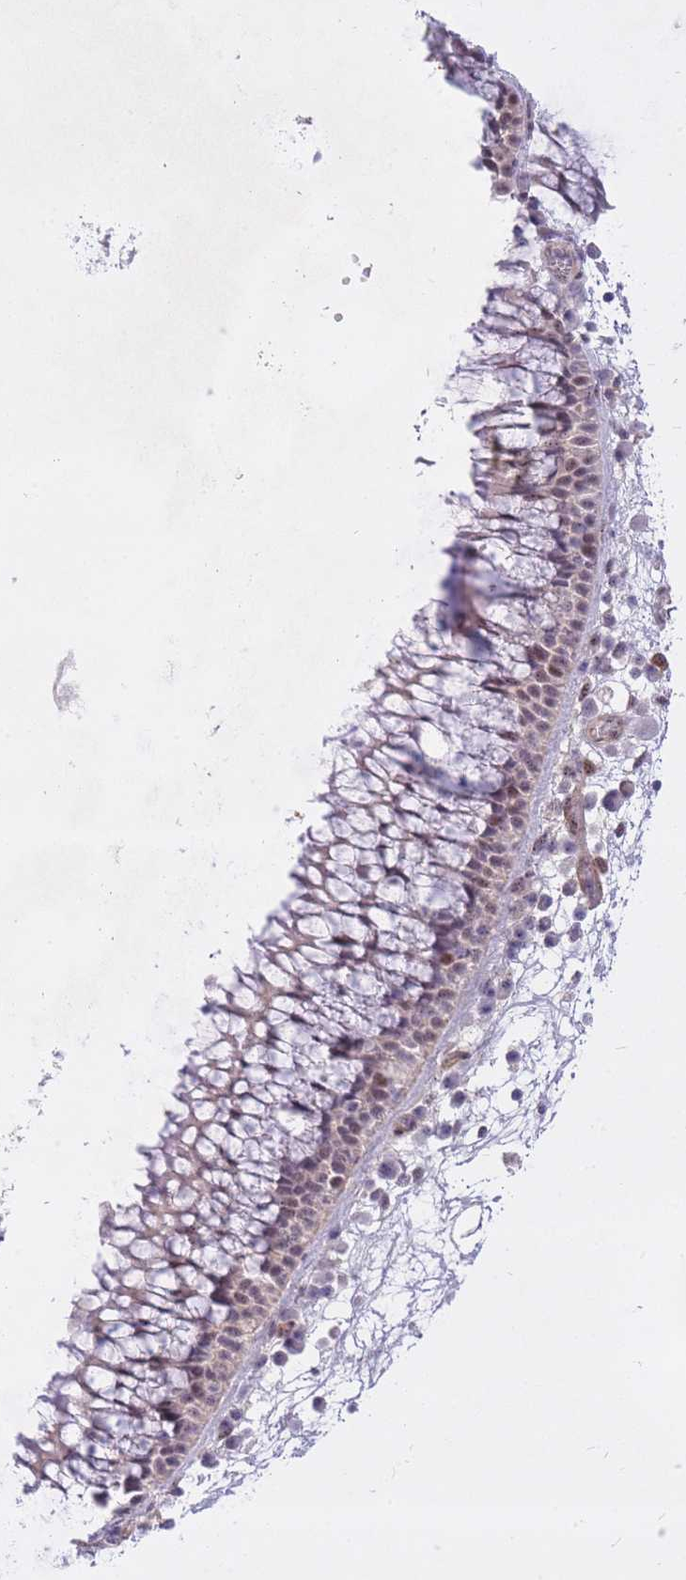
{"staining": {"intensity": "moderate", "quantity": "25%-75%", "location": "nuclear"}, "tissue": "nasopharynx", "cell_type": "Respiratory epithelial cells", "image_type": "normal", "snomed": [{"axis": "morphology", "description": "Normal tissue, NOS"}, {"axis": "topography", "description": "Nasopharynx"}], "caption": "The histopathology image exhibits immunohistochemical staining of benign nasopharynx. There is moderate nuclear staining is appreciated in approximately 25%-75% of respiratory epithelial cells.", "gene": "TLE2", "patient": {"sex": "female", "age": 81}}